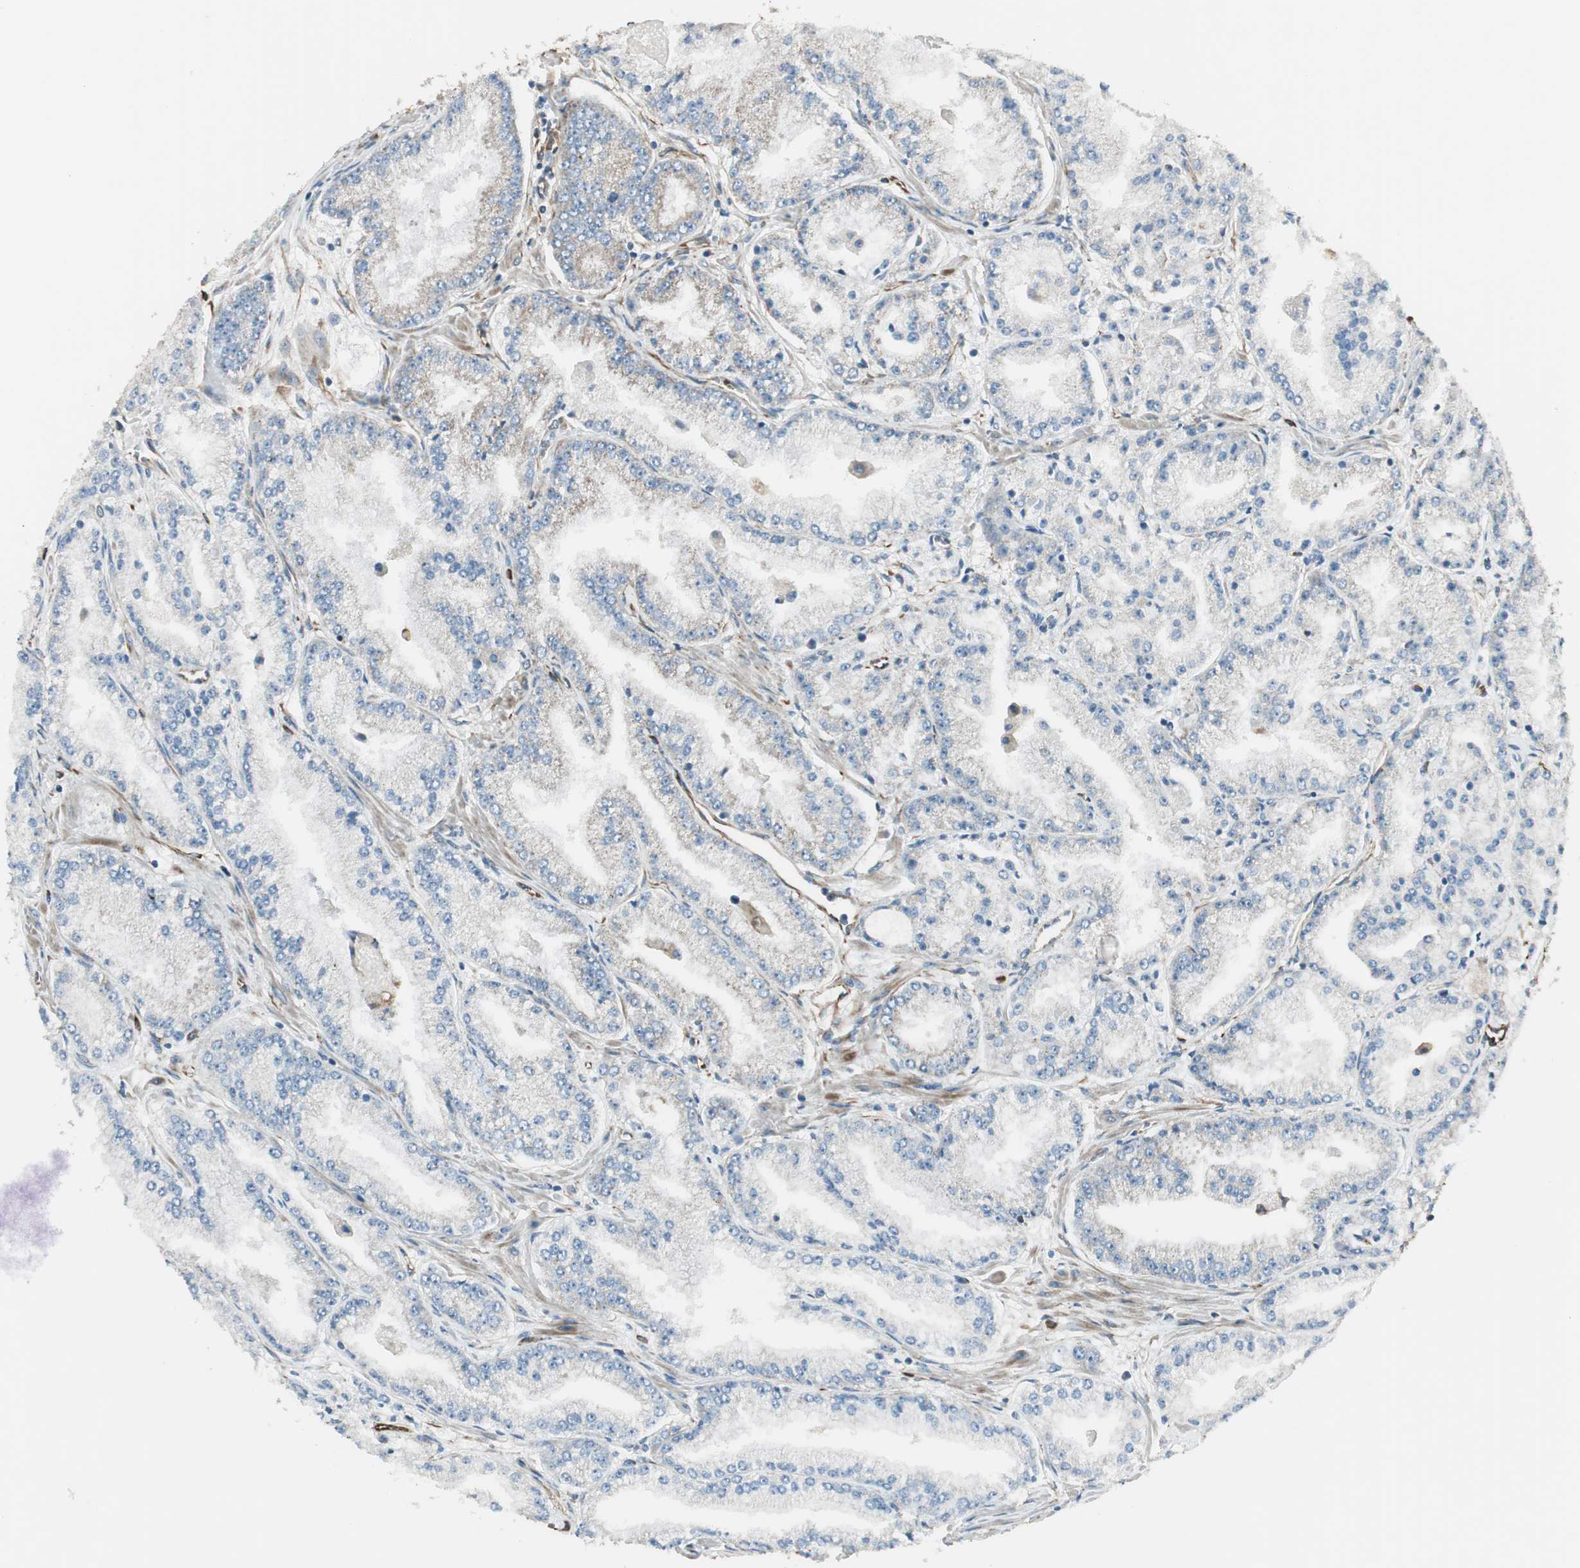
{"staining": {"intensity": "weak", "quantity": "<25%", "location": "cytoplasmic/membranous"}, "tissue": "prostate cancer", "cell_type": "Tumor cells", "image_type": "cancer", "snomed": [{"axis": "morphology", "description": "Adenocarcinoma, High grade"}, {"axis": "topography", "description": "Prostate"}], "caption": "Tumor cells show no significant expression in prostate cancer (adenocarcinoma (high-grade)).", "gene": "SRCIN1", "patient": {"sex": "male", "age": 61}}